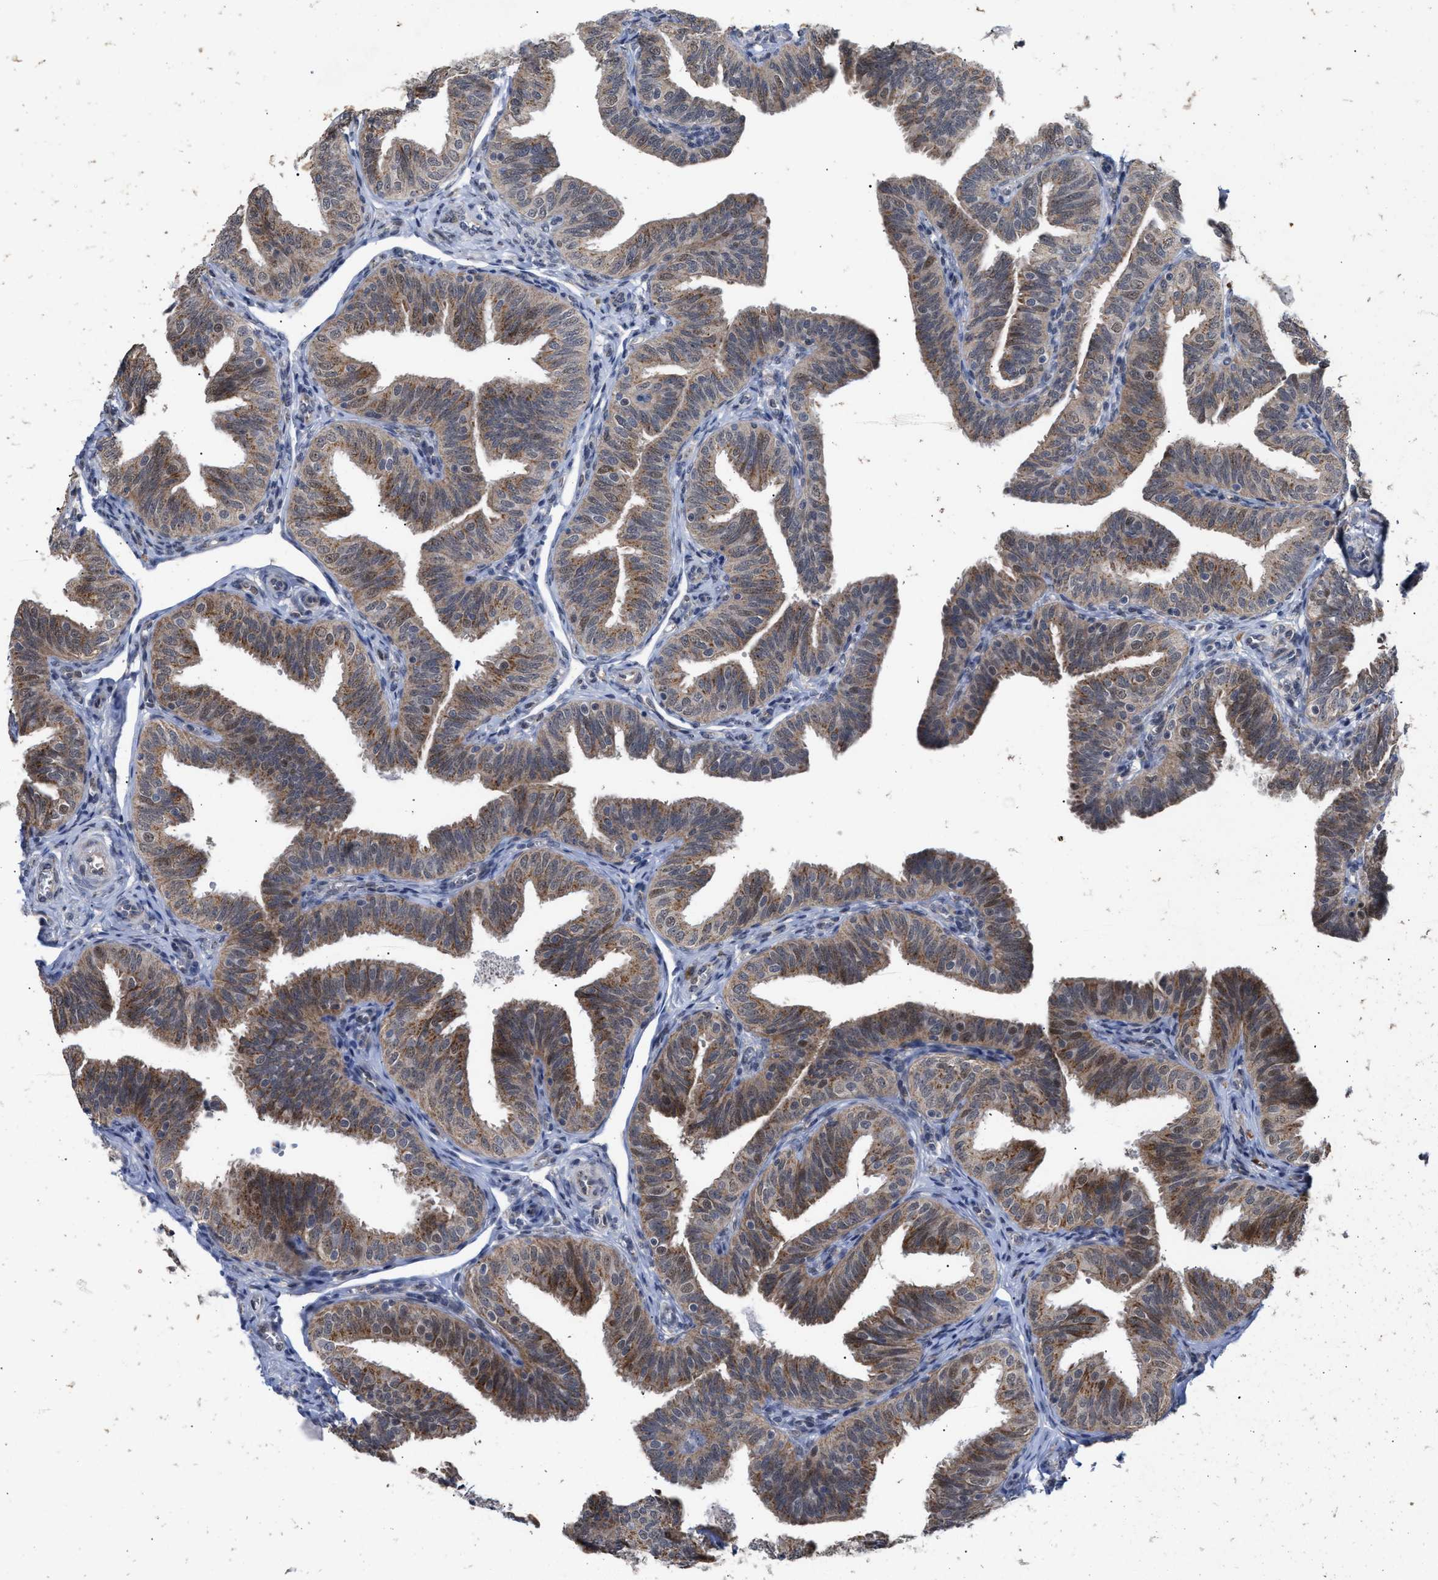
{"staining": {"intensity": "moderate", "quantity": ">75%", "location": "cytoplasmic/membranous"}, "tissue": "fallopian tube", "cell_type": "Glandular cells", "image_type": "normal", "snomed": [{"axis": "morphology", "description": "Normal tissue, NOS"}, {"axis": "topography", "description": "Fallopian tube"}], "caption": "Immunohistochemical staining of normal fallopian tube reveals medium levels of moderate cytoplasmic/membranous expression in about >75% of glandular cells.", "gene": "MKNK2", "patient": {"sex": "female", "age": 35}}